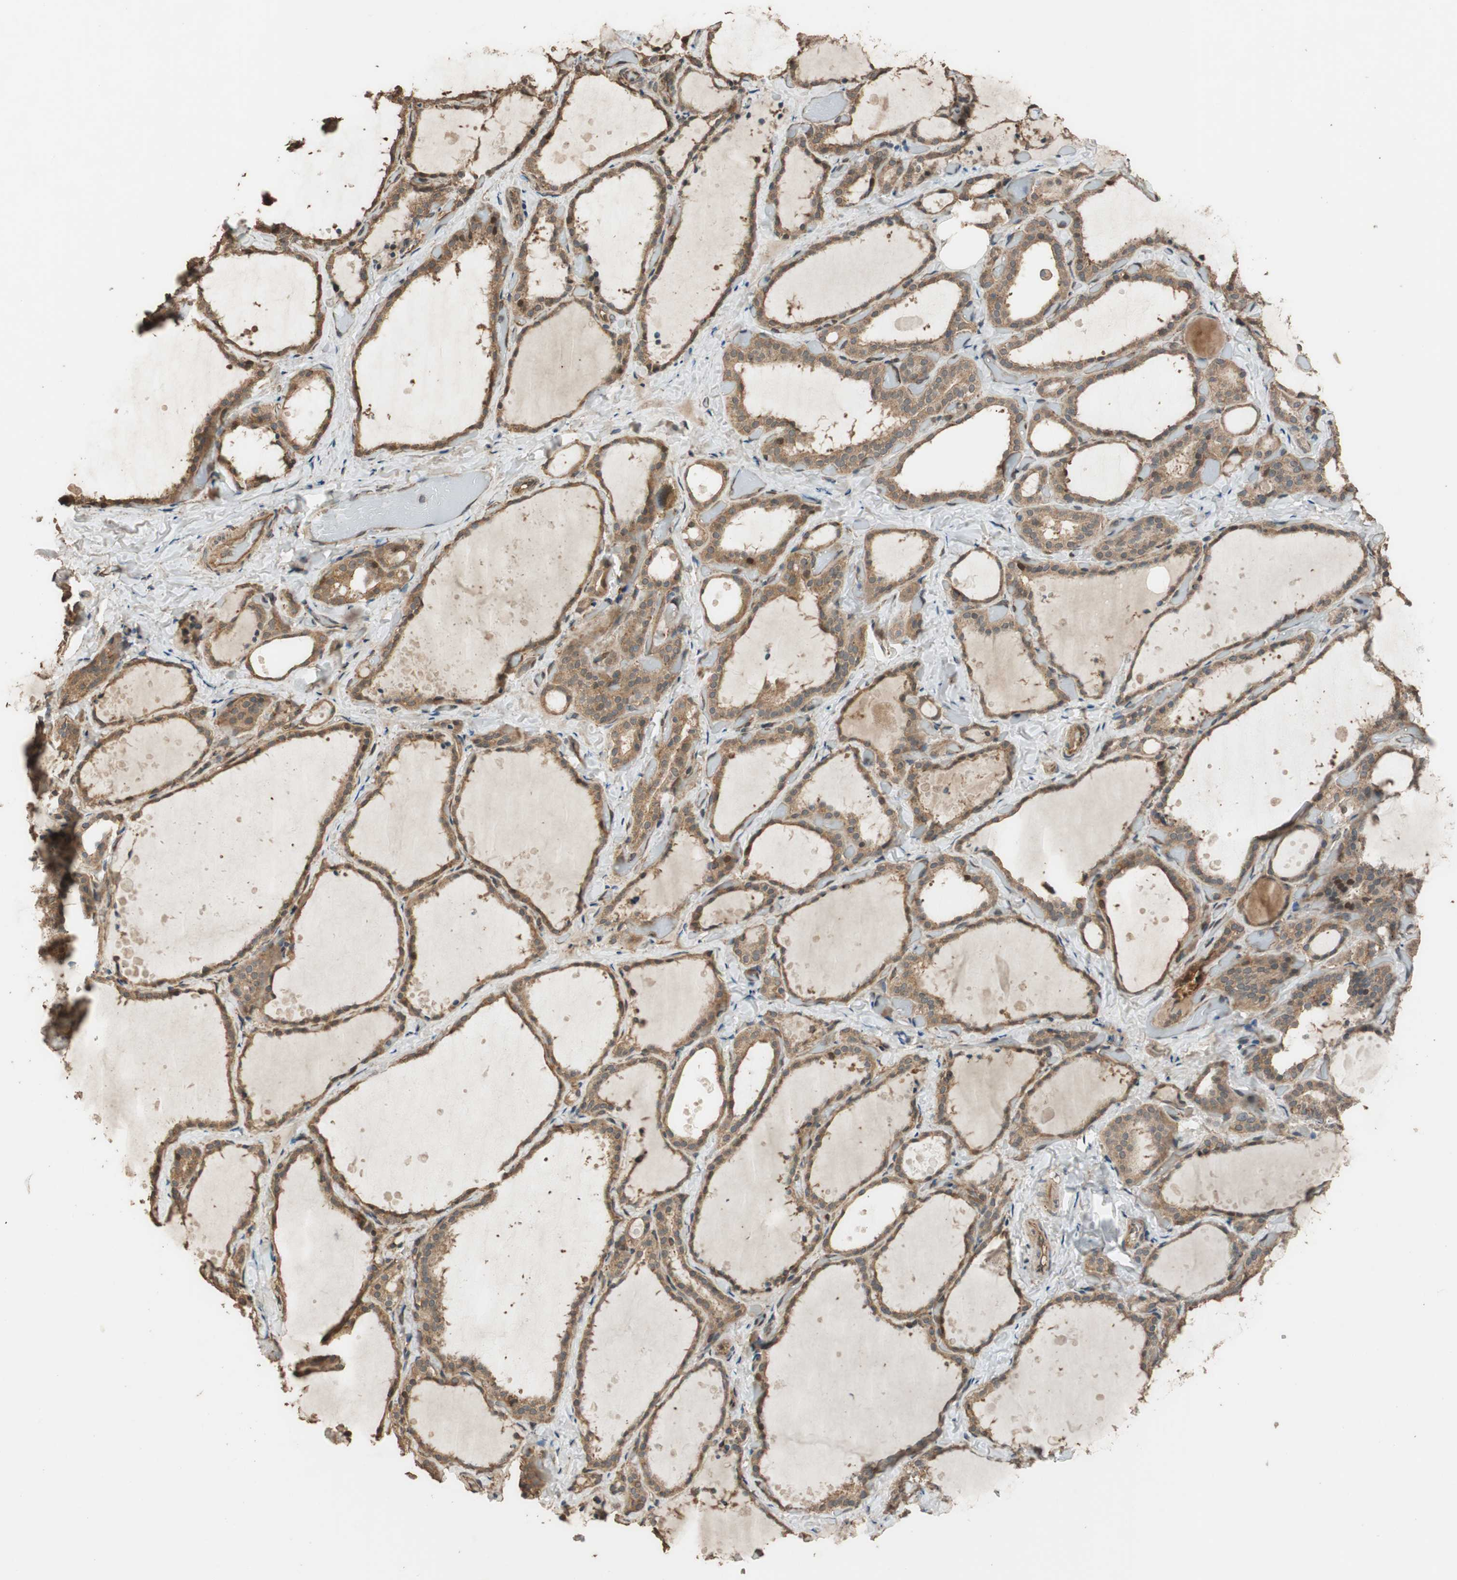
{"staining": {"intensity": "moderate", "quantity": ">75%", "location": "cytoplasmic/membranous,nuclear"}, "tissue": "thyroid gland", "cell_type": "Glandular cells", "image_type": "normal", "snomed": [{"axis": "morphology", "description": "Normal tissue, NOS"}, {"axis": "topography", "description": "Thyroid gland"}], "caption": "Immunohistochemistry (IHC) (DAB) staining of normal human thyroid gland shows moderate cytoplasmic/membranous,nuclear protein positivity in about >75% of glandular cells. (DAB (3,3'-diaminobenzidine) = brown stain, brightfield microscopy at high magnification).", "gene": "MST1R", "patient": {"sex": "female", "age": 44}}